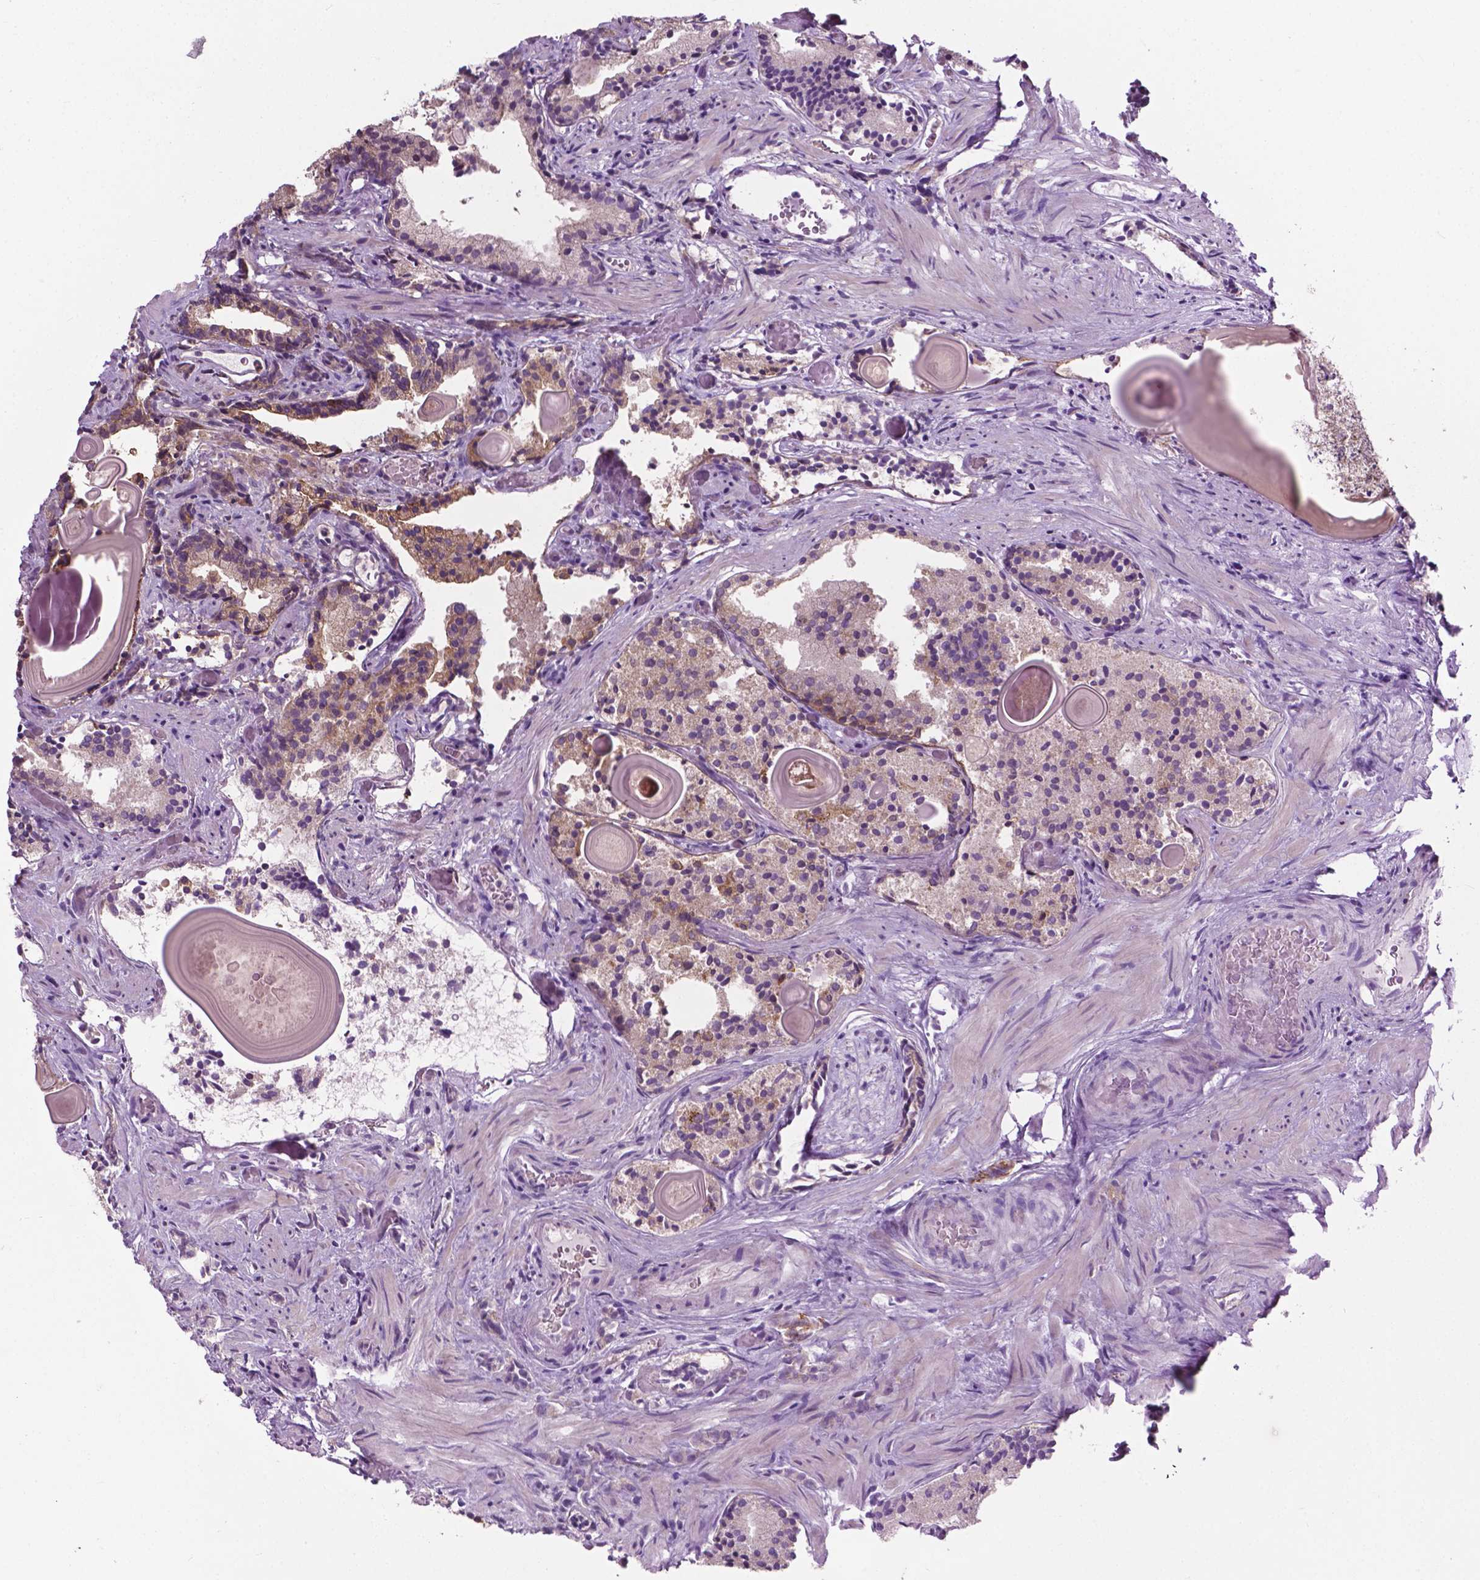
{"staining": {"intensity": "weak", "quantity": "<25%", "location": "cytoplasmic/membranous"}, "tissue": "prostate cancer", "cell_type": "Tumor cells", "image_type": "cancer", "snomed": [{"axis": "morphology", "description": "Adenocarcinoma, High grade"}, {"axis": "topography", "description": "Prostate"}], "caption": "High power microscopy histopathology image of an IHC image of prostate adenocarcinoma (high-grade), revealing no significant positivity in tumor cells. The staining was performed using DAB to visualize the protein expression in brown, while the nuclei were stained in blue with hematoxylin (Magnification: 20x).", "gene": "MZT1", "patient": {"sex": "male", "age": 90}}